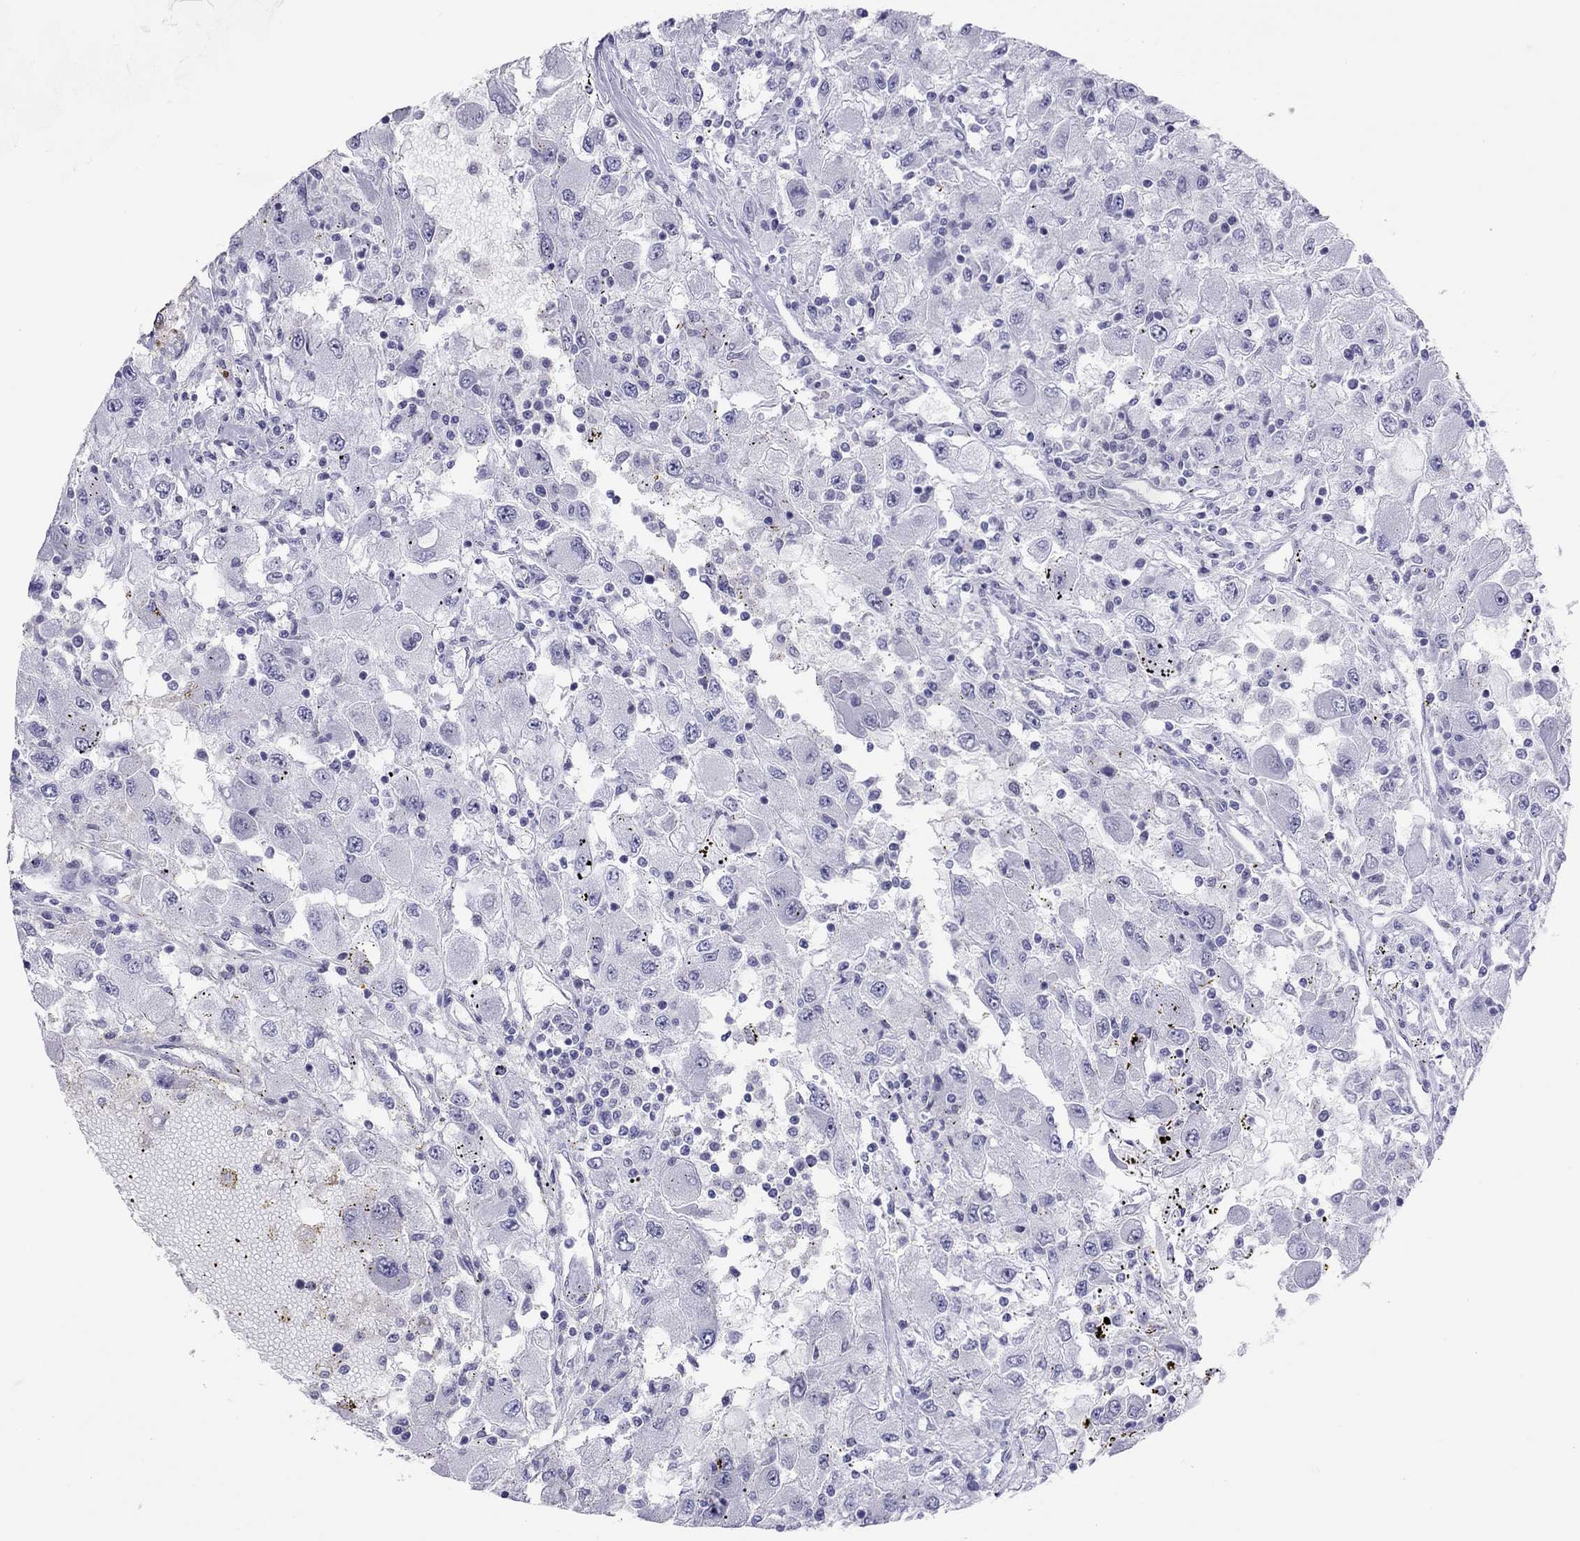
{"staining": {"intensity": "negative", "quantity": "none", "location": "none"}, "tissue": "renal cancer", "cell_type": "Tumor cells", "image_type": "cancer", "snomed": [{"axis": "morphology", "description": "Adenocarcinoma, NOS"}, {"axis": "topography", "description": "Kidney"}], "caption": "An immunohistochemistry micrograph of adenocarcinoma (renal) is shown. There is no staining in tumor cells of adenocarcinoma (renal). The staining is performed using DAB brown chromogen with nuclei counter-stained in using hematoxylin.", "gene": "JHY", "patient": {"sex": "female", "age": 67}}